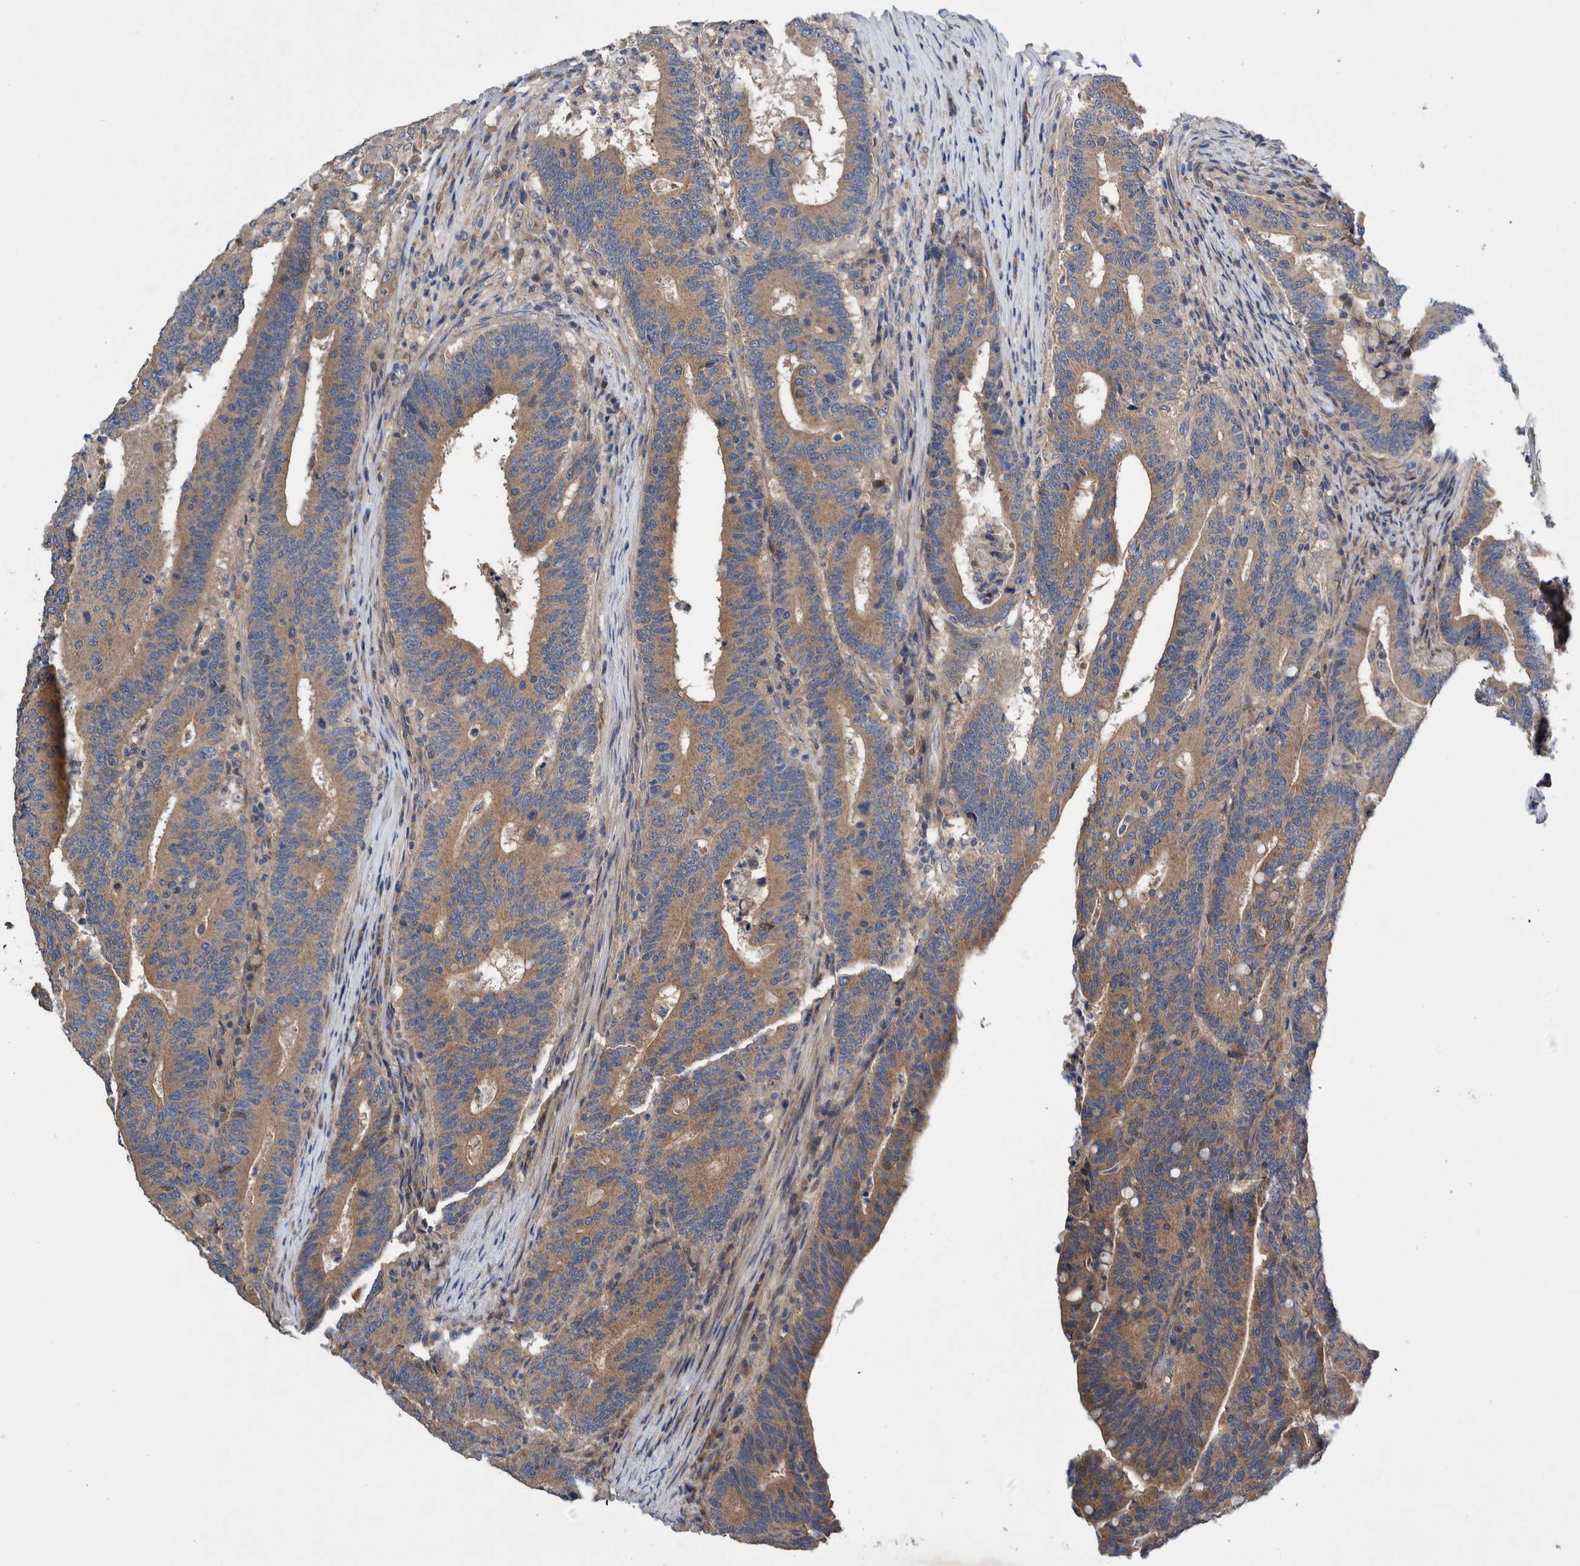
{"staining": {"intensity": "weak", "quantity": ">75%", "location": "cytoplasmic/membranous"}, "tissue": "colorectal cancer", "cell_type": "Tumor cells", "image_type": "cancer", "snomed": [{"axis": "morphology", "description": "Adenocarcinoma, NOS"}, {"axis": "topography", "description": "Colon"}], "caption": "Immunohistochemical staining of human colorectal adenocarcinoma demonstrates weak cytoplasmic/membranous protein staining in about >75% of tumor cells.", "gene": "PIK3R6", "patient": {"sex": "female", "age": 66}}